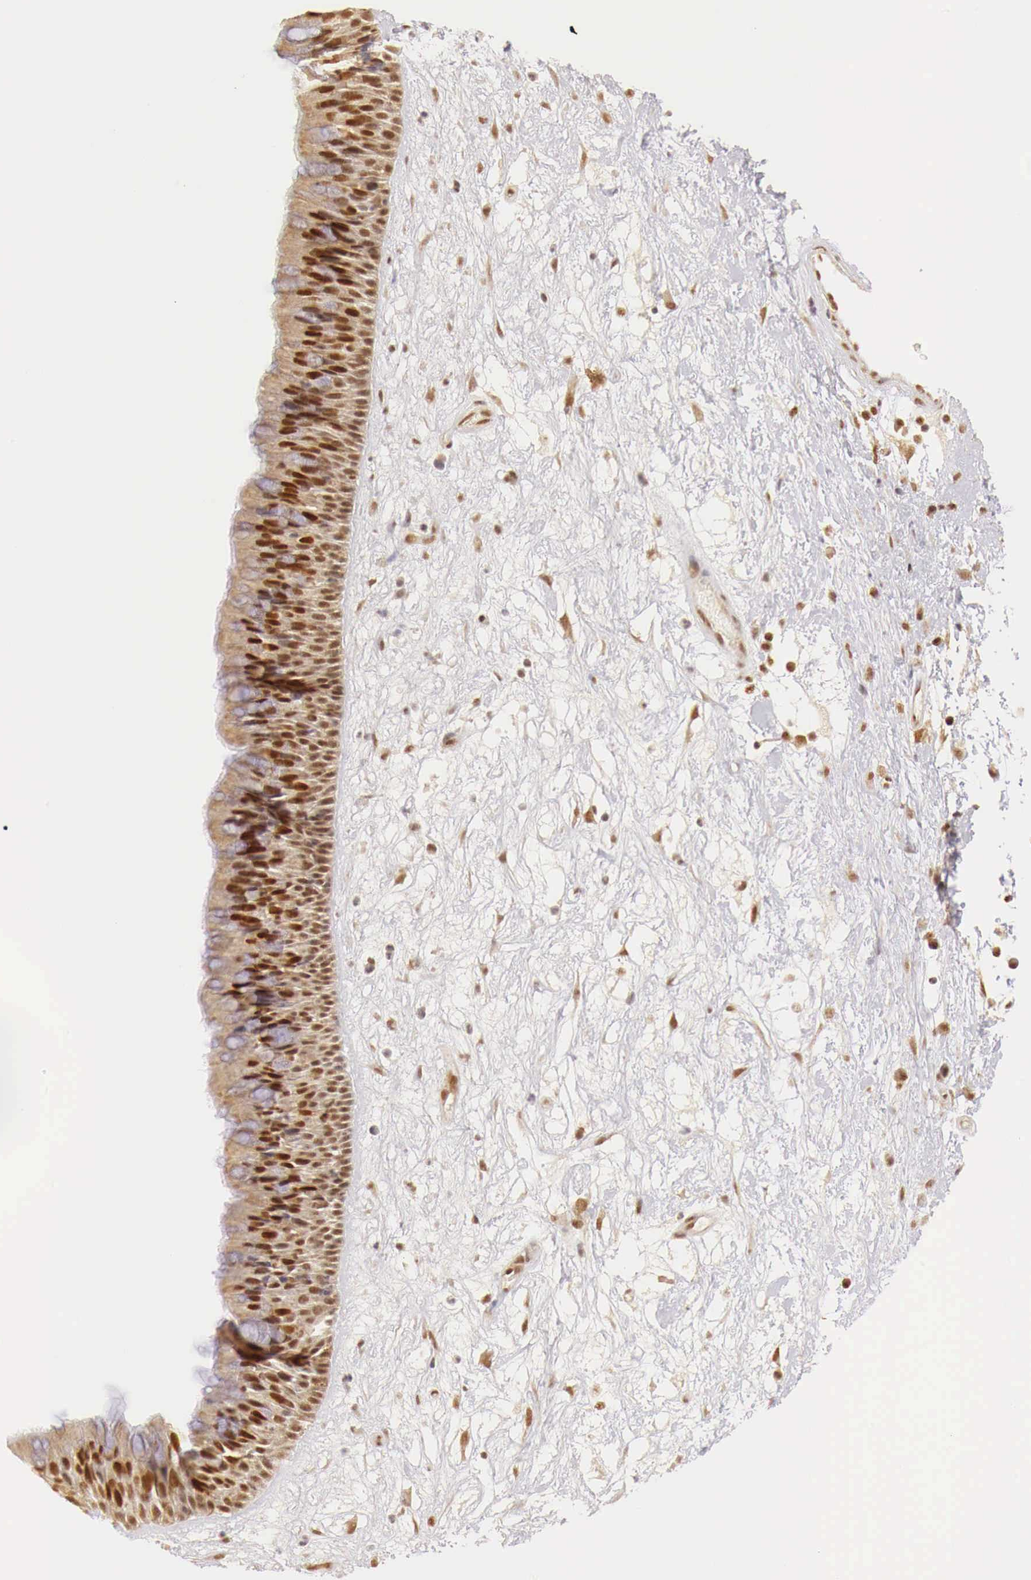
{"staining": {"intensity": "strong", "quantity": ">75%", "location": "cytoplasmic/membranous,nuclear"}, "tissue": "nasopharynx", "cell_type": "Respiratory epithelial cells", "image_type": "normal", "snomed": [{"axis": "morphology", "description": "Normal tissue, NOS"}, {"axis": "topography", "description": "Nasopharynx"}], "caption": "Normal nasopharynx reveals strong cytoplasmic/membranous,nuclear staining in approximately >75% of respiratory epithelial cells, visualized by immunohistochemistry. The staining is performed using DAB brown chromogen to label protein expression. The nuclei are counter-stained blue using hematoxylin.", "gene": "GPKOW", "patient": {"sex": "male", "age": 13}}